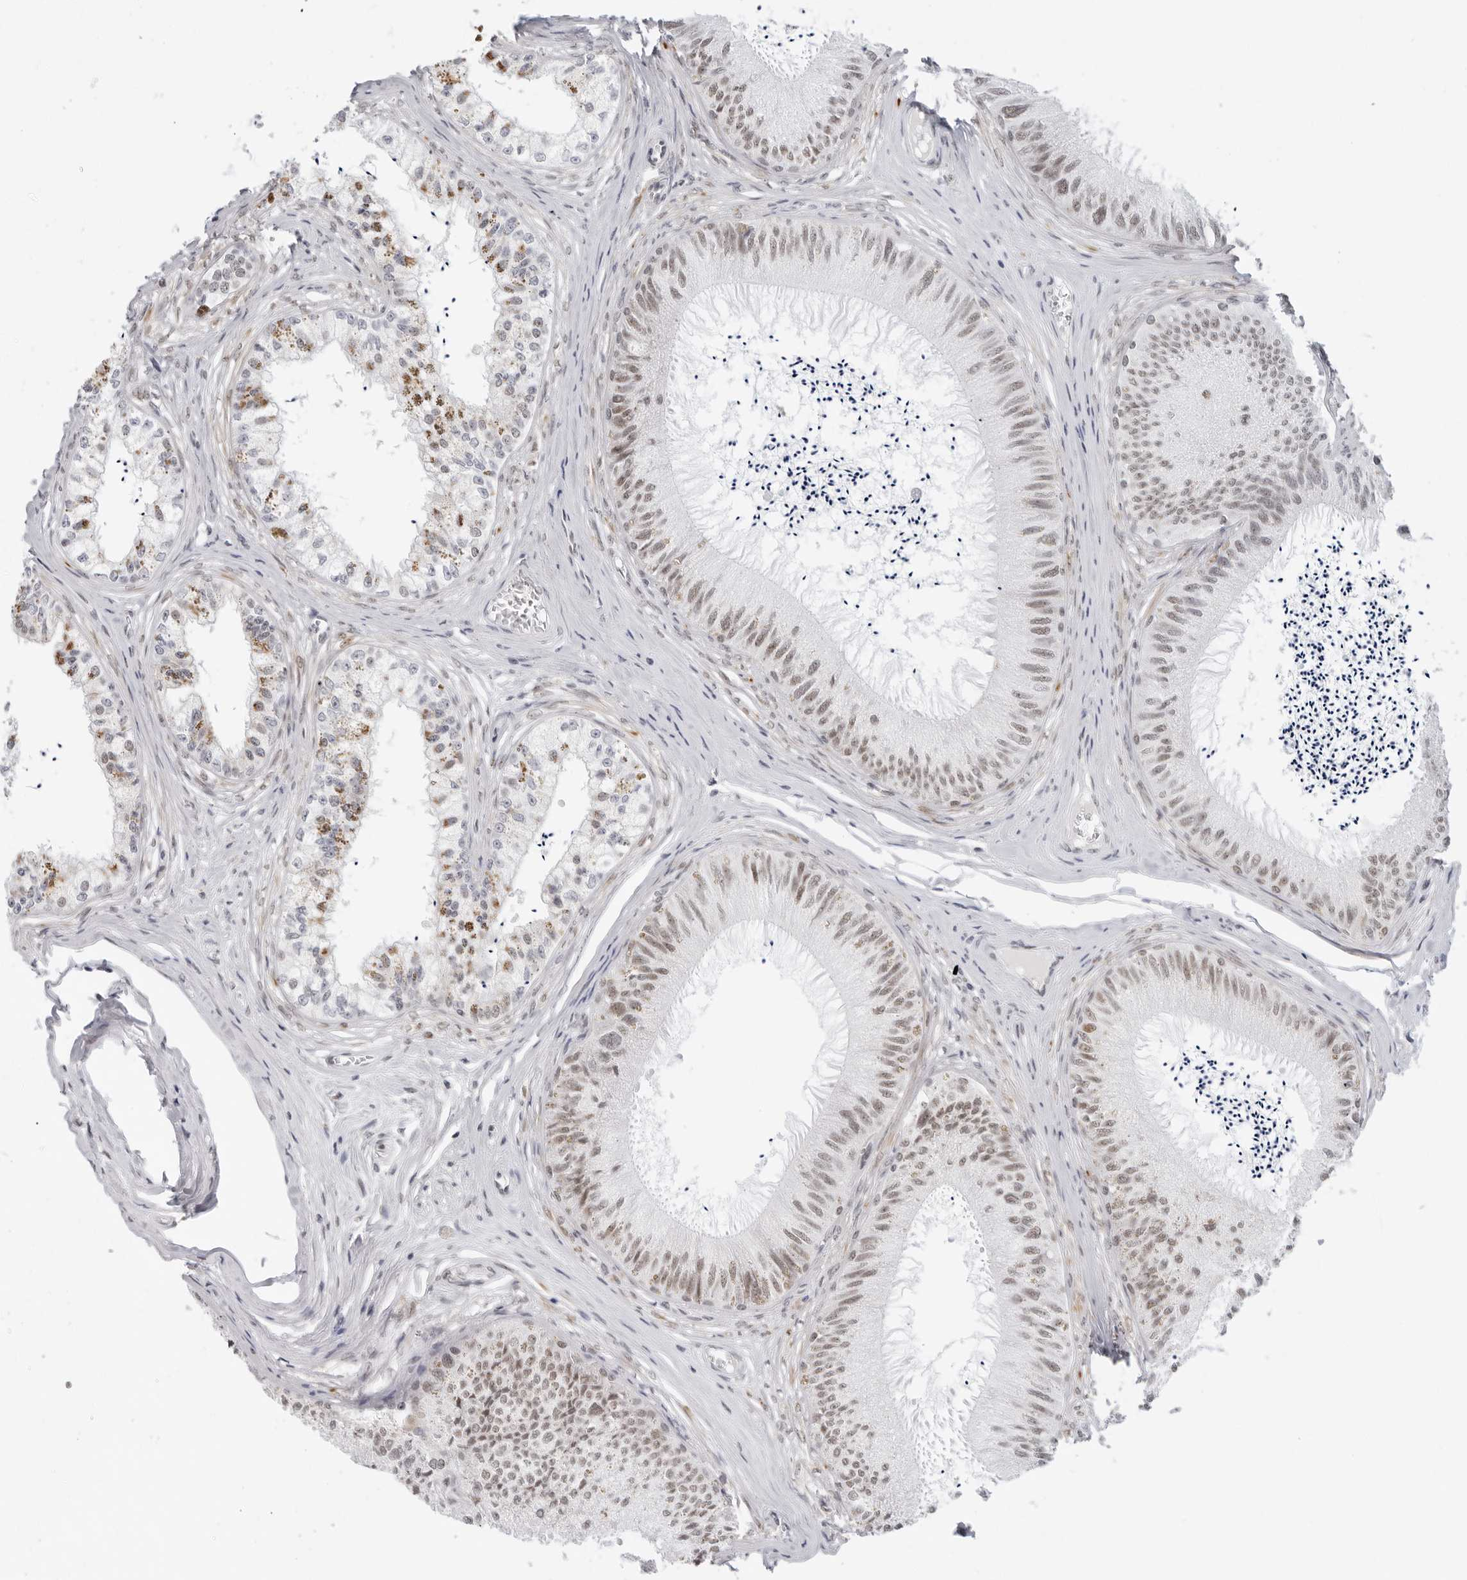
{"staining": {"intensity": "moderate", "quantity": "25%-75%", "location": "nuclear"}, "tissue": "epididymis", "cell_type": "Glandular cells", "image_type": "normal", "snomed": [{"axis": "morphology", "description": "Normal tissue, NOS"}, {"axis": "topography", "description": "Epididymis"}], "caption": "Unremarkable epididymis shows moderate nuclear expression in approximately 25%-75% of glandular cells, visualized by immunohistochemistry. Nuclei are stained in blue.", "gene": "FOXK2", "patient": {"sex": "male", "age": 79}}